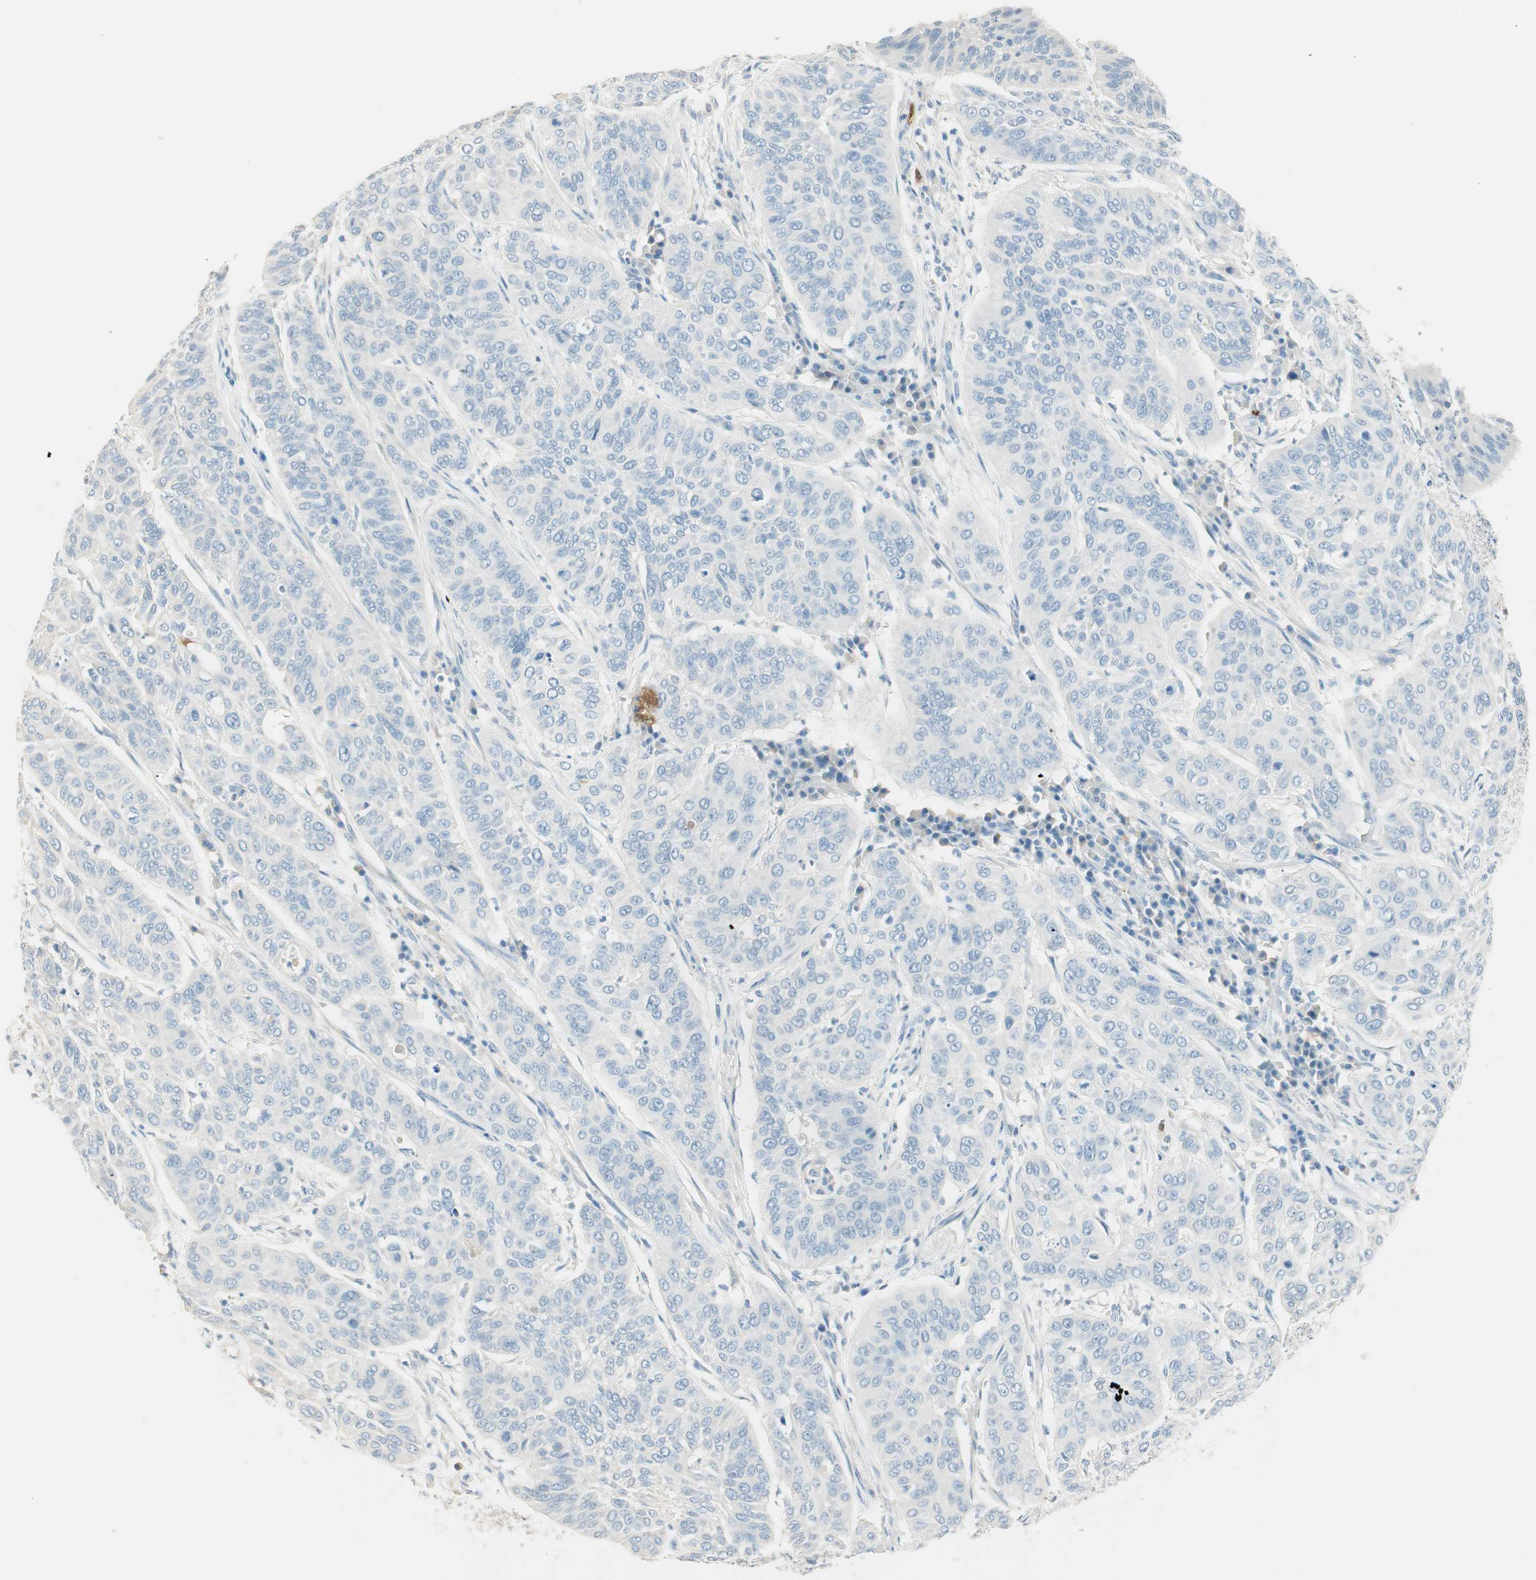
{"staining": {"intensity": "negative", "quantity": "none", "location": "none"}, "tissue": "cervical cancer", "cell_type": "Tumor cells", "image_type": "cancer", "snomed": [{"axis": "morphology", "description": "Squamous cell carcinoma, NOS"}, {"axis": "topography", "description": "Cervix"}], "caption": "A histopathology image of human squamous cell carcinoma (cervical) is negative for staining in tumor cells.", "gene": "HPGD", "patient": {"sex": "female", "age": 39}}